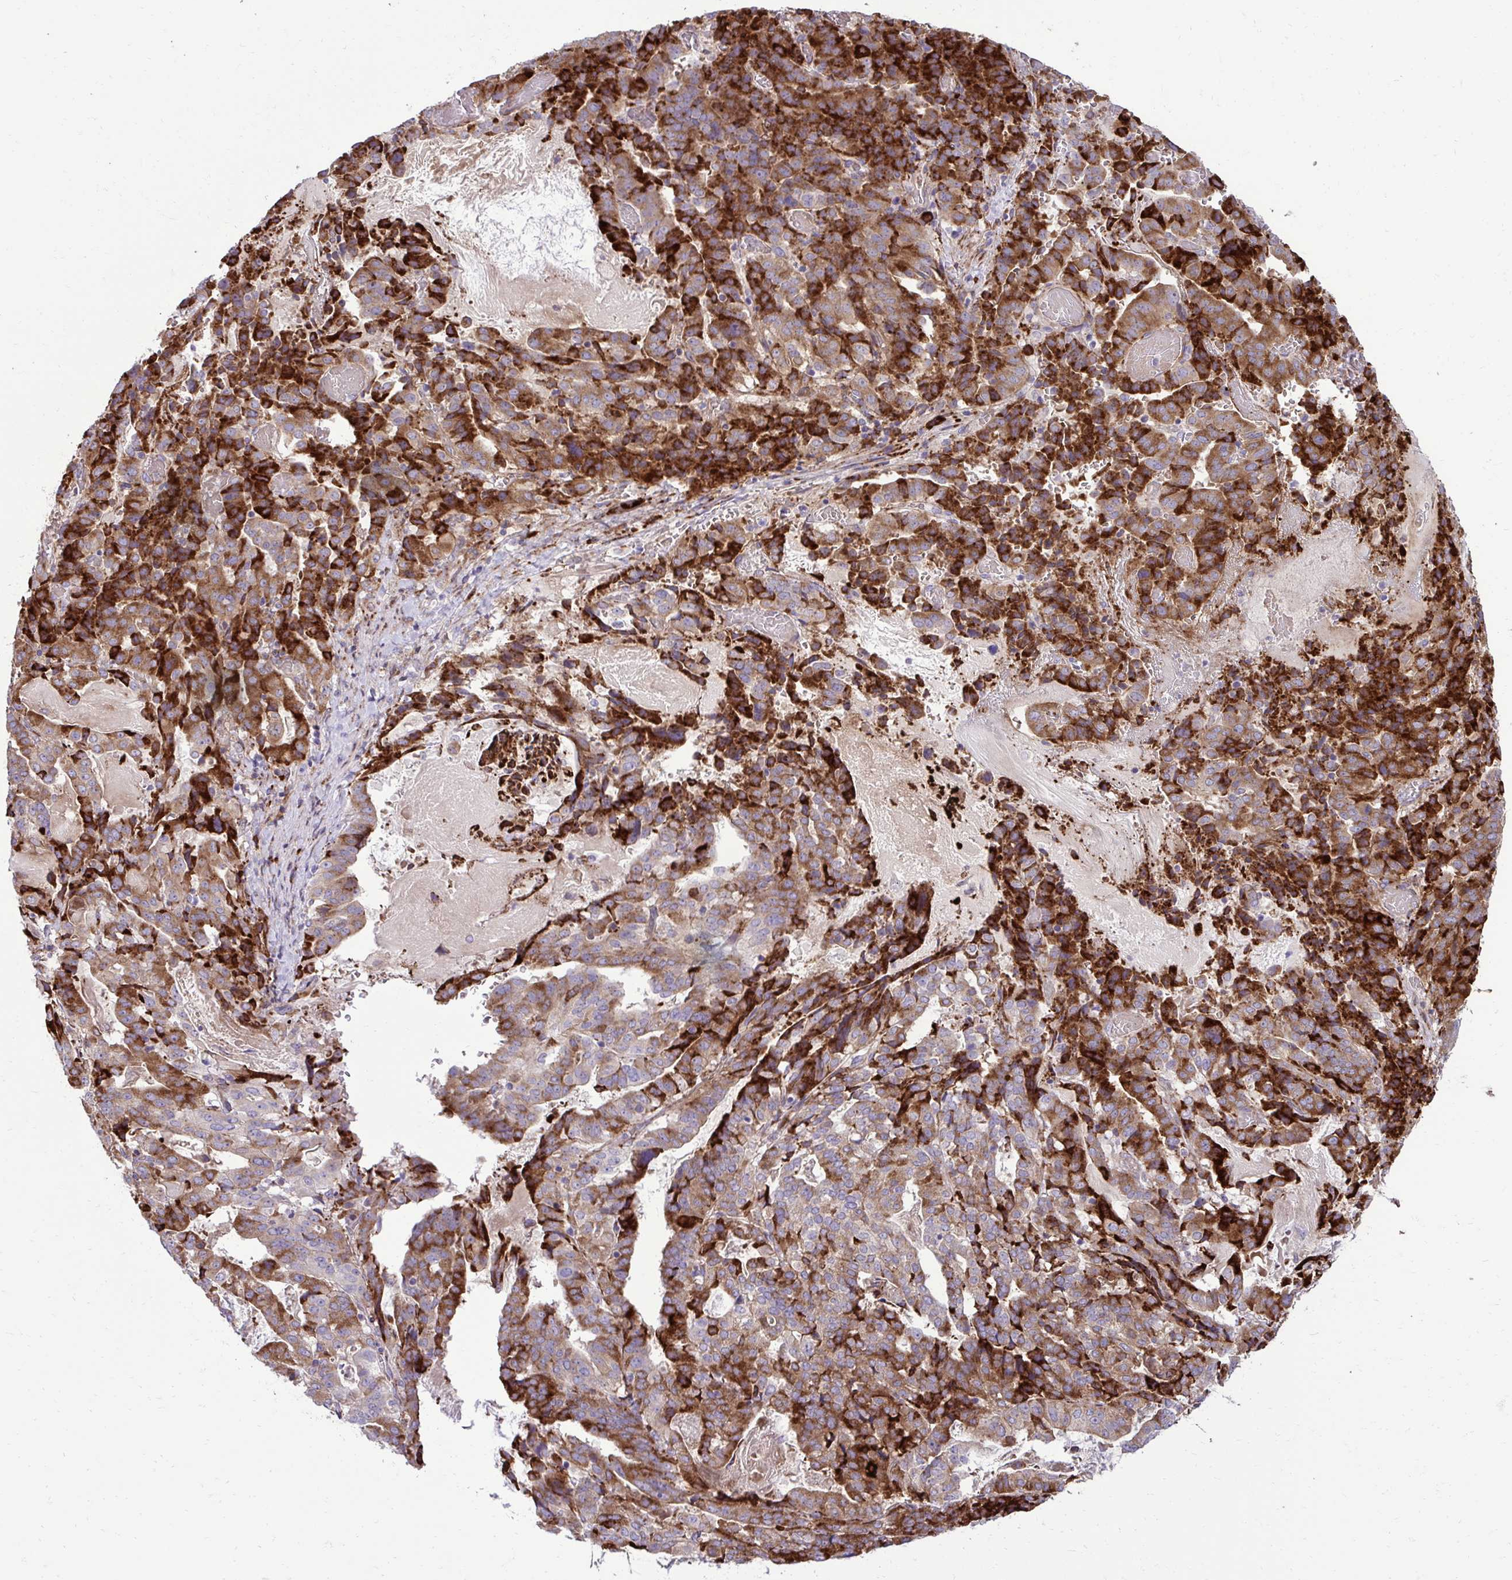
{"staining": {"intensity": "strong", "quantity": ">75%", "location": "cytoplasmic/membranous"}, "tissue": "stomach cancer", "cell_type": "Tumor cells", "image_type": "cancer", "snomed": [{"axis": "morphology", "description": "Adenocarcinoma, NOS"}, {"axis": "topography", "description": "Stomach"}], "caption": "Immunohistochemistry of adenocarcinoma (stomach) shows high levels of strong cytoplasmic/membranous staining in approximately >75% of tumor cells.", "gene": "LIMS1", "patient": {"sex": "male", "age": 48}}